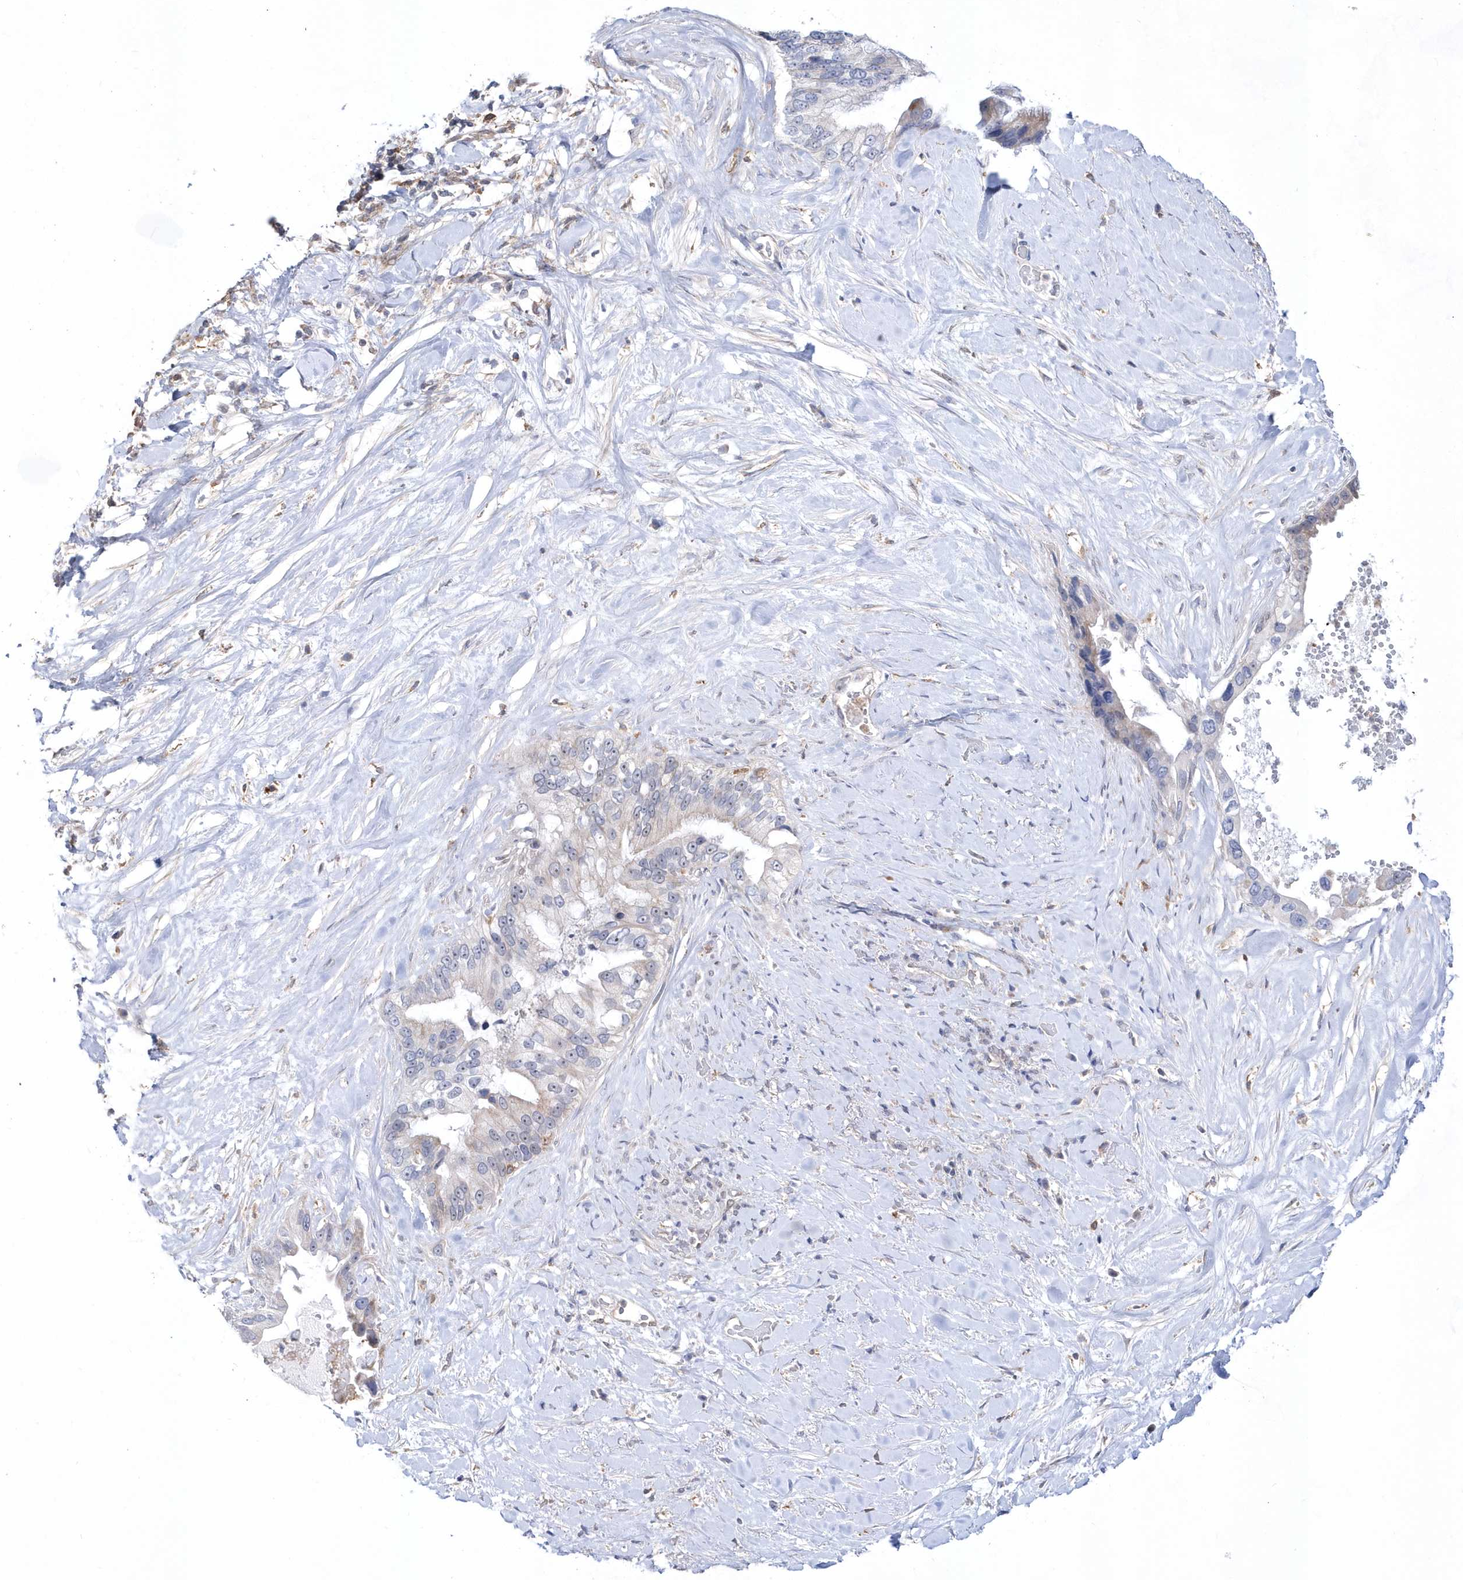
{"staining": {"intensity": "weak", "quantity": "<25%", "location": "cytoplasmic/membranous"}, "tissue": "pancreatic cancer", "cell_type": "Tumor cells", "image_type": "cancer", "snomed": [{"axis": "morphology", "description": "Inflammation, NOS"}, {"axis": "morphology", "description": "Adenocarcinoma, NOS"}, {"axis": "topography", "description": "Pancreas"}], "caption": "DAB (3,3'-diaminobenzidine) immunohistochemical staining of pancreatic adenocarcinoma exhibits no significant positivity in tumor cells. (DAB IHC visualized using brightfield microscopy, high magnification).", "gene": "BDH2", "patient": {"sex": "female", "age": 56}}